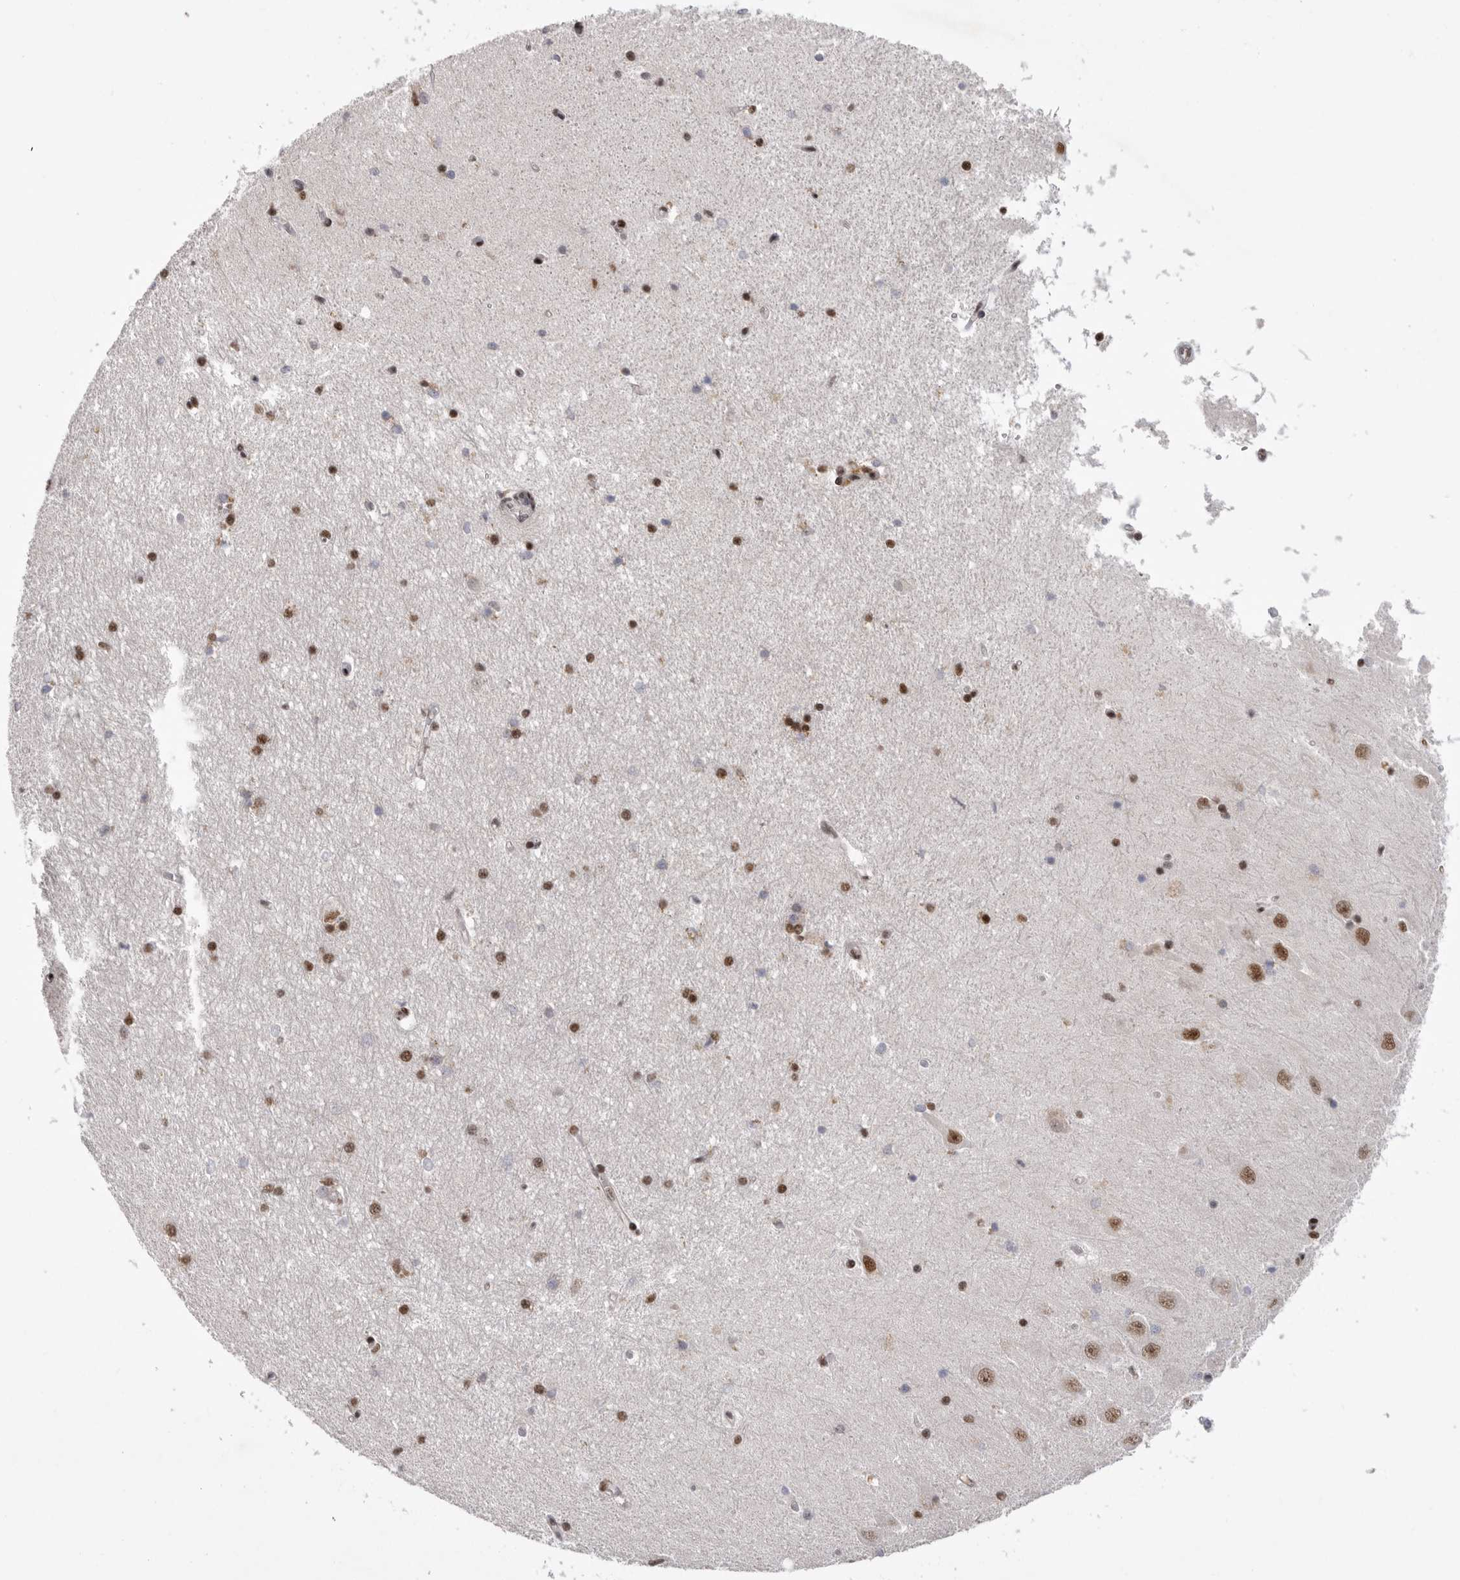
{"staining": {"intensity": "moderate", "quantity": ">75%", "location": "nuclear"}, "tissue": "hippocampus", "cell_type": "Glial cells", "image_type": "normal", "snomed": [{"axis": "morphology", "description": "Normal tissue, NOS"}, {"axis": "topography", "description": "Hippocampus"}], "caption": "An image showing moderate nuclear positivity in about >75% of glial cells in normal hippocampus, as visualized by brown immunohistochemical staining.", "gene": "PPP1R8", "patient": {"sex": "male", "age": 45}}